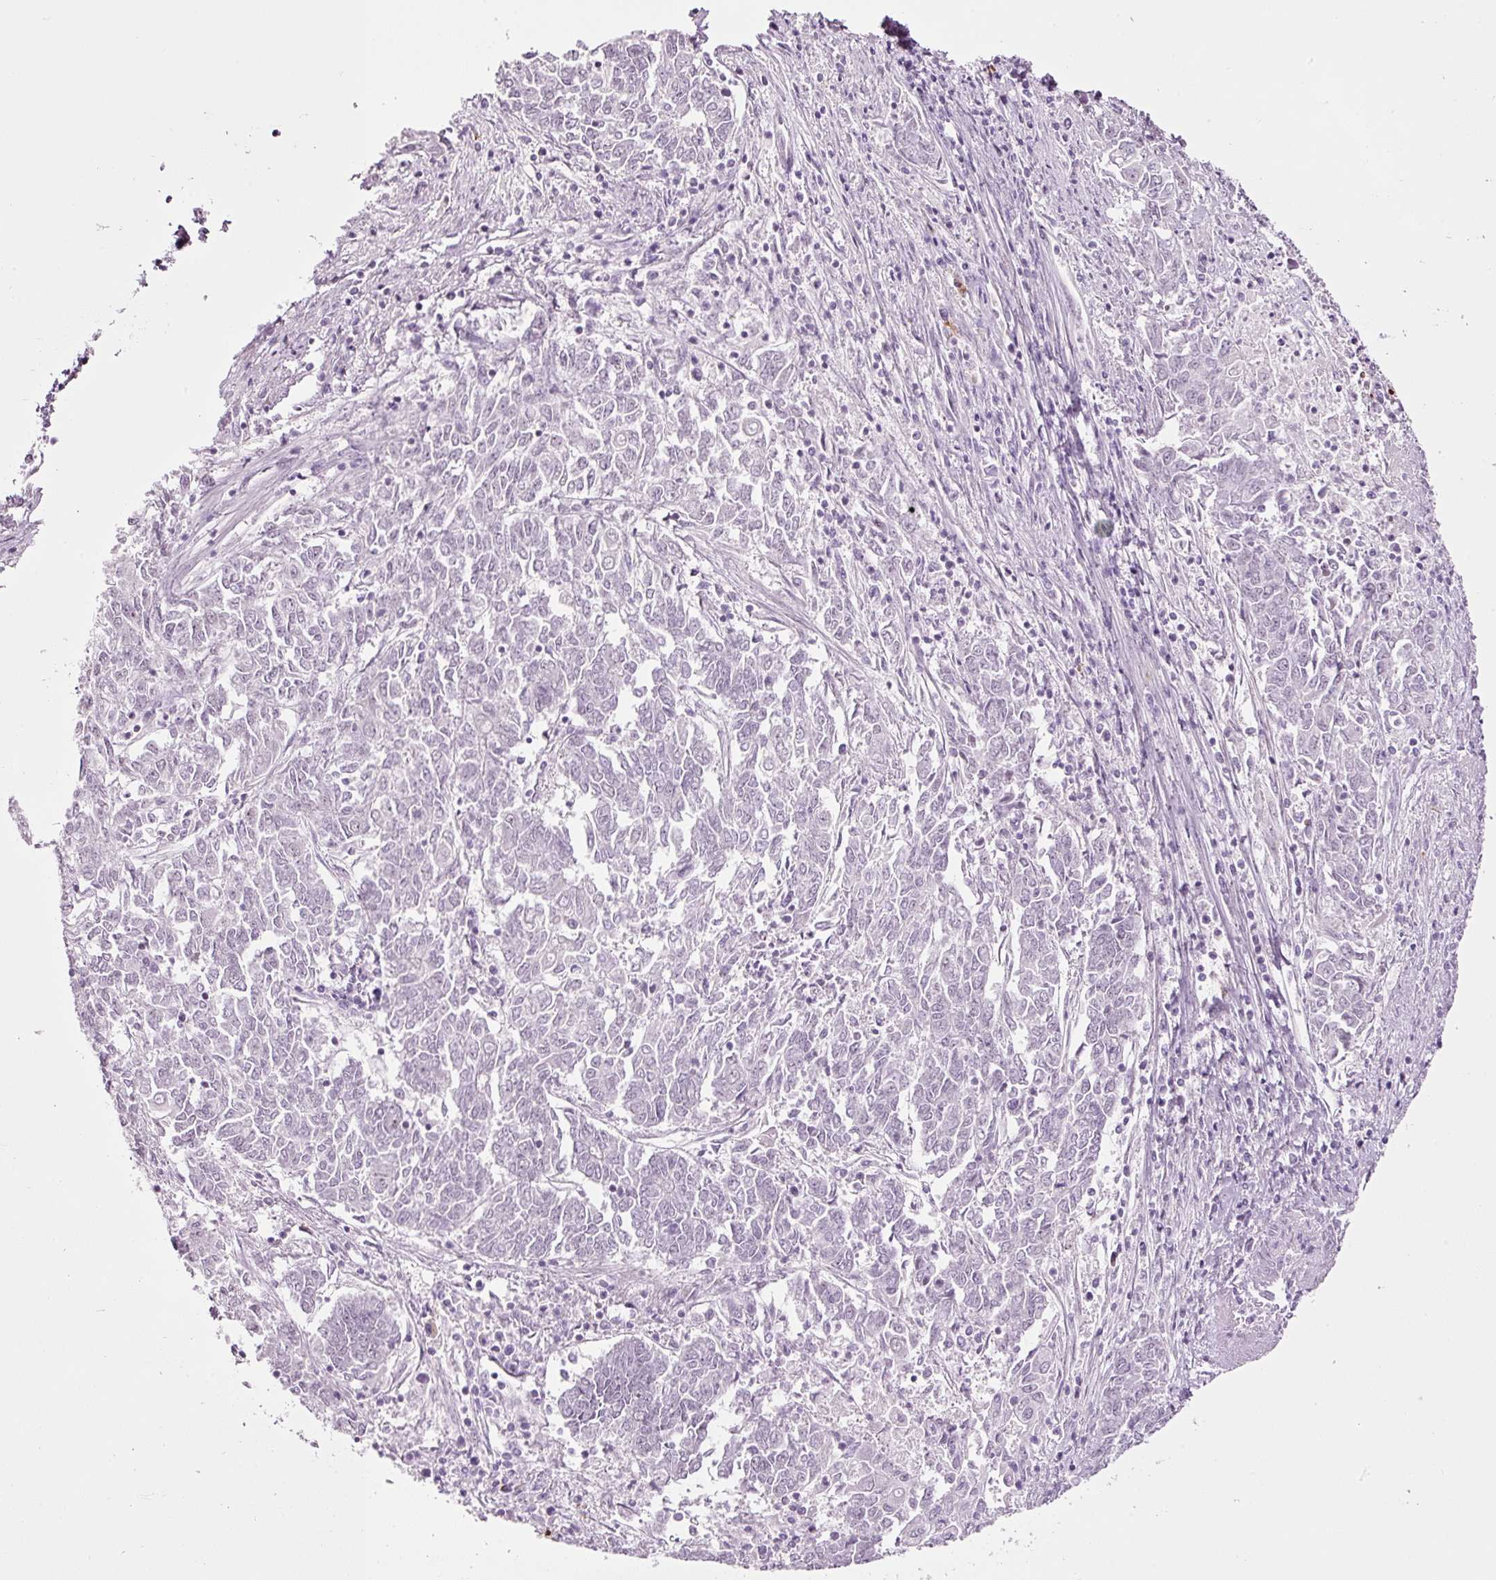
{"staining": {"intensity": "negative", "quantity": "none", "location": "none"}, "tissue": "endometrial cancer", "cell_type": "Tumor cells", "image_type": "cancer", "snomed": [{"axis": "morphology", "description": "Adenocarcinoma, NOS"}, {"axis": "topography", "description": "Endometrium"}], "caption": "Immunohistochemistry (IHC) of human endometrial cancer reveals no expression in tumor cells. (DAB (3,3'-diaminobenzidine) immunohistochemistry (IHC), high magnification).", "gene": "KLF1", "patient": {"sex": "female", "age": 54}}